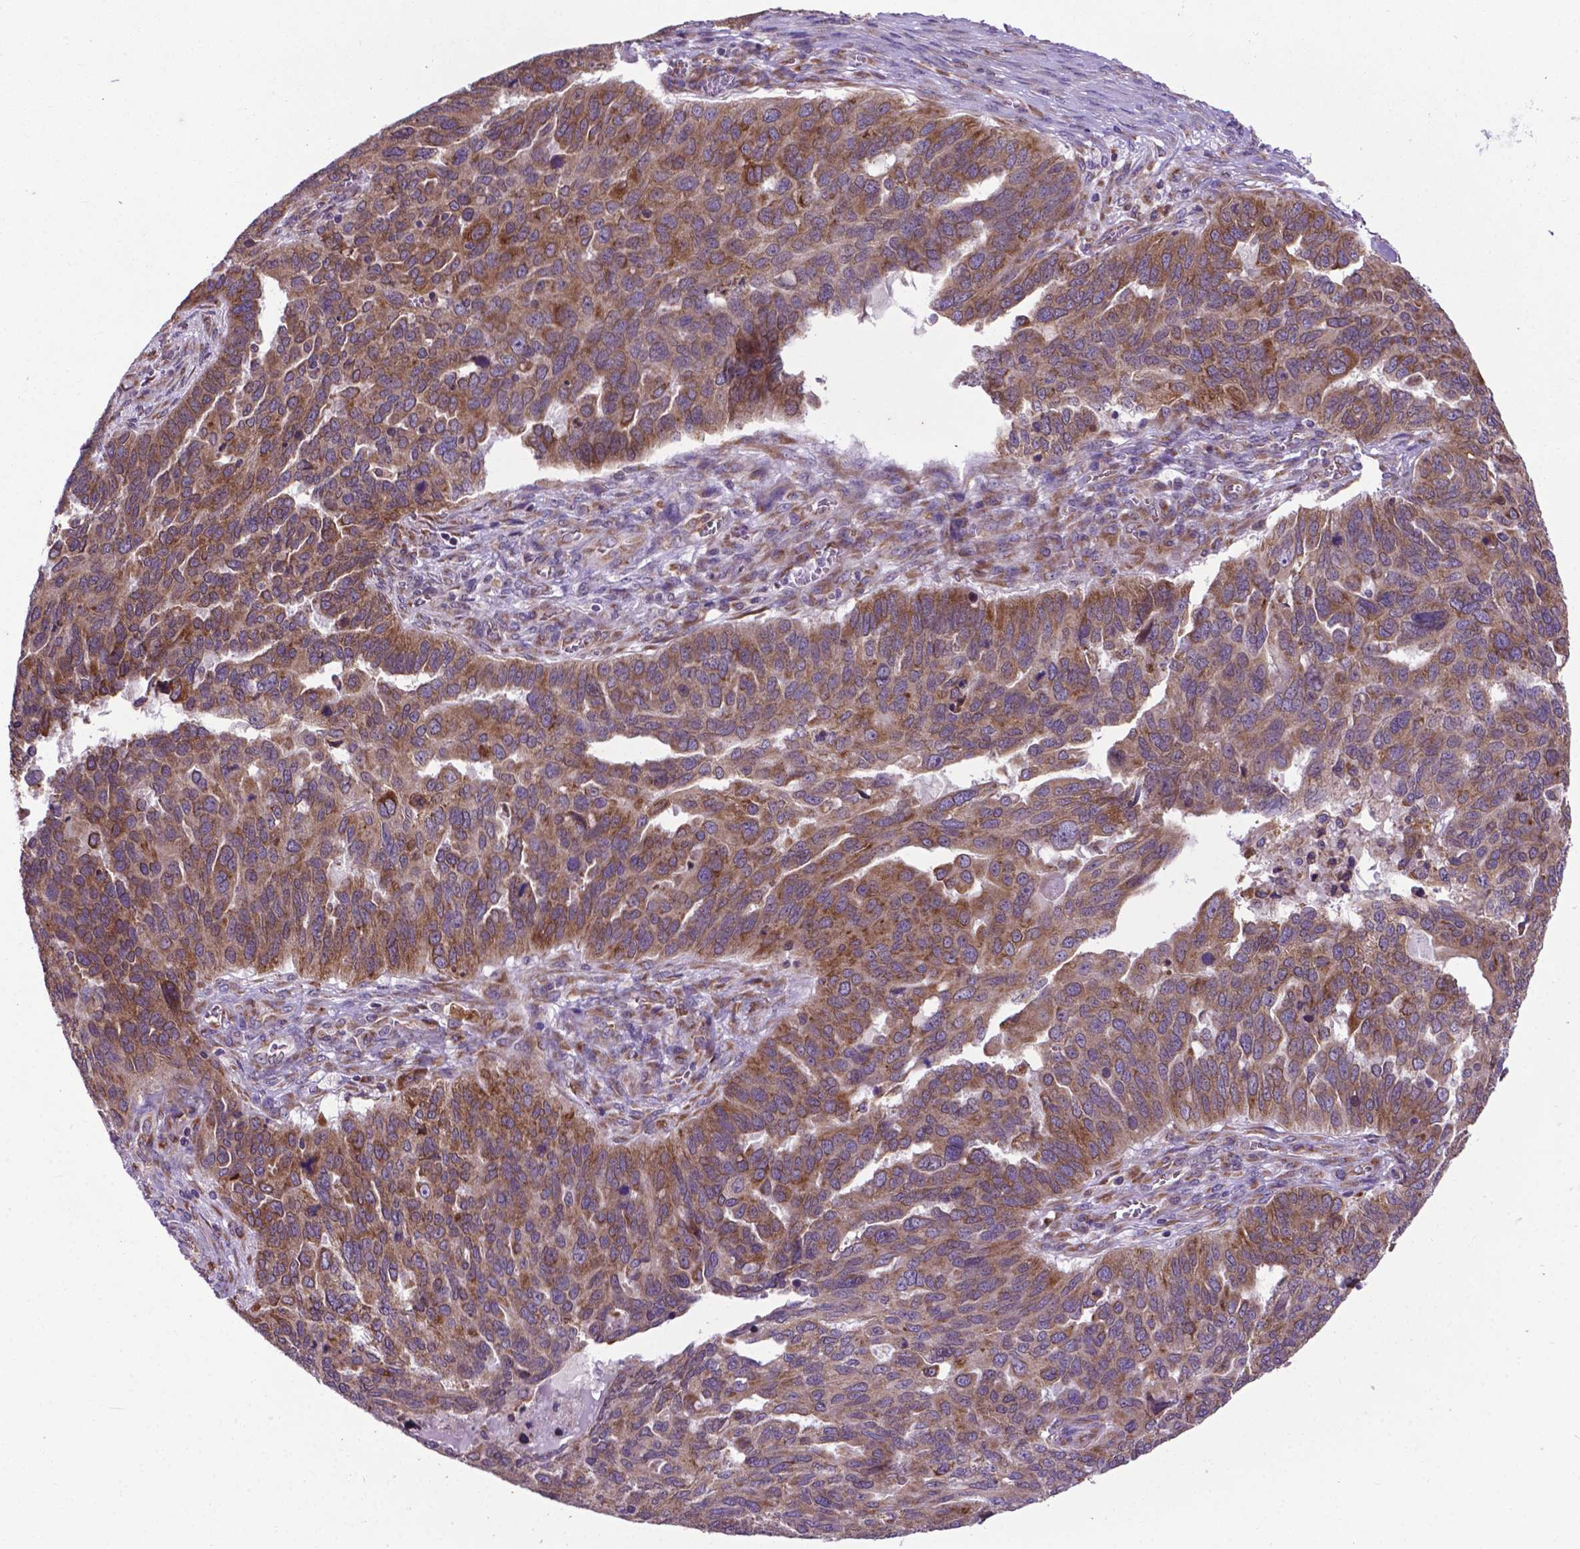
{"staining": {"intensity": "moderate", "quantity": ">75%", "location": "cytoplasmic/membranous"}, "tissue": "ovarian cancer", "cell_type": "Tumor cells", "image_type": "cancer", "snomed": [{"axis": "morphology", "description": "Carcinoma, endometroid"}, {"axis": "topography", "description": "Soft tissue"}, {"axis": "topography", "description": "Ovary"}], "caption": "Protein staining of ovarian cancer (endometroid carcinoma) tissue exhibits moderate cytoplasmic/membranous positivity in about >75% of tumor cells.", "gene": "WDR83OS", "patient": {"sex": "female", "age": 52}}